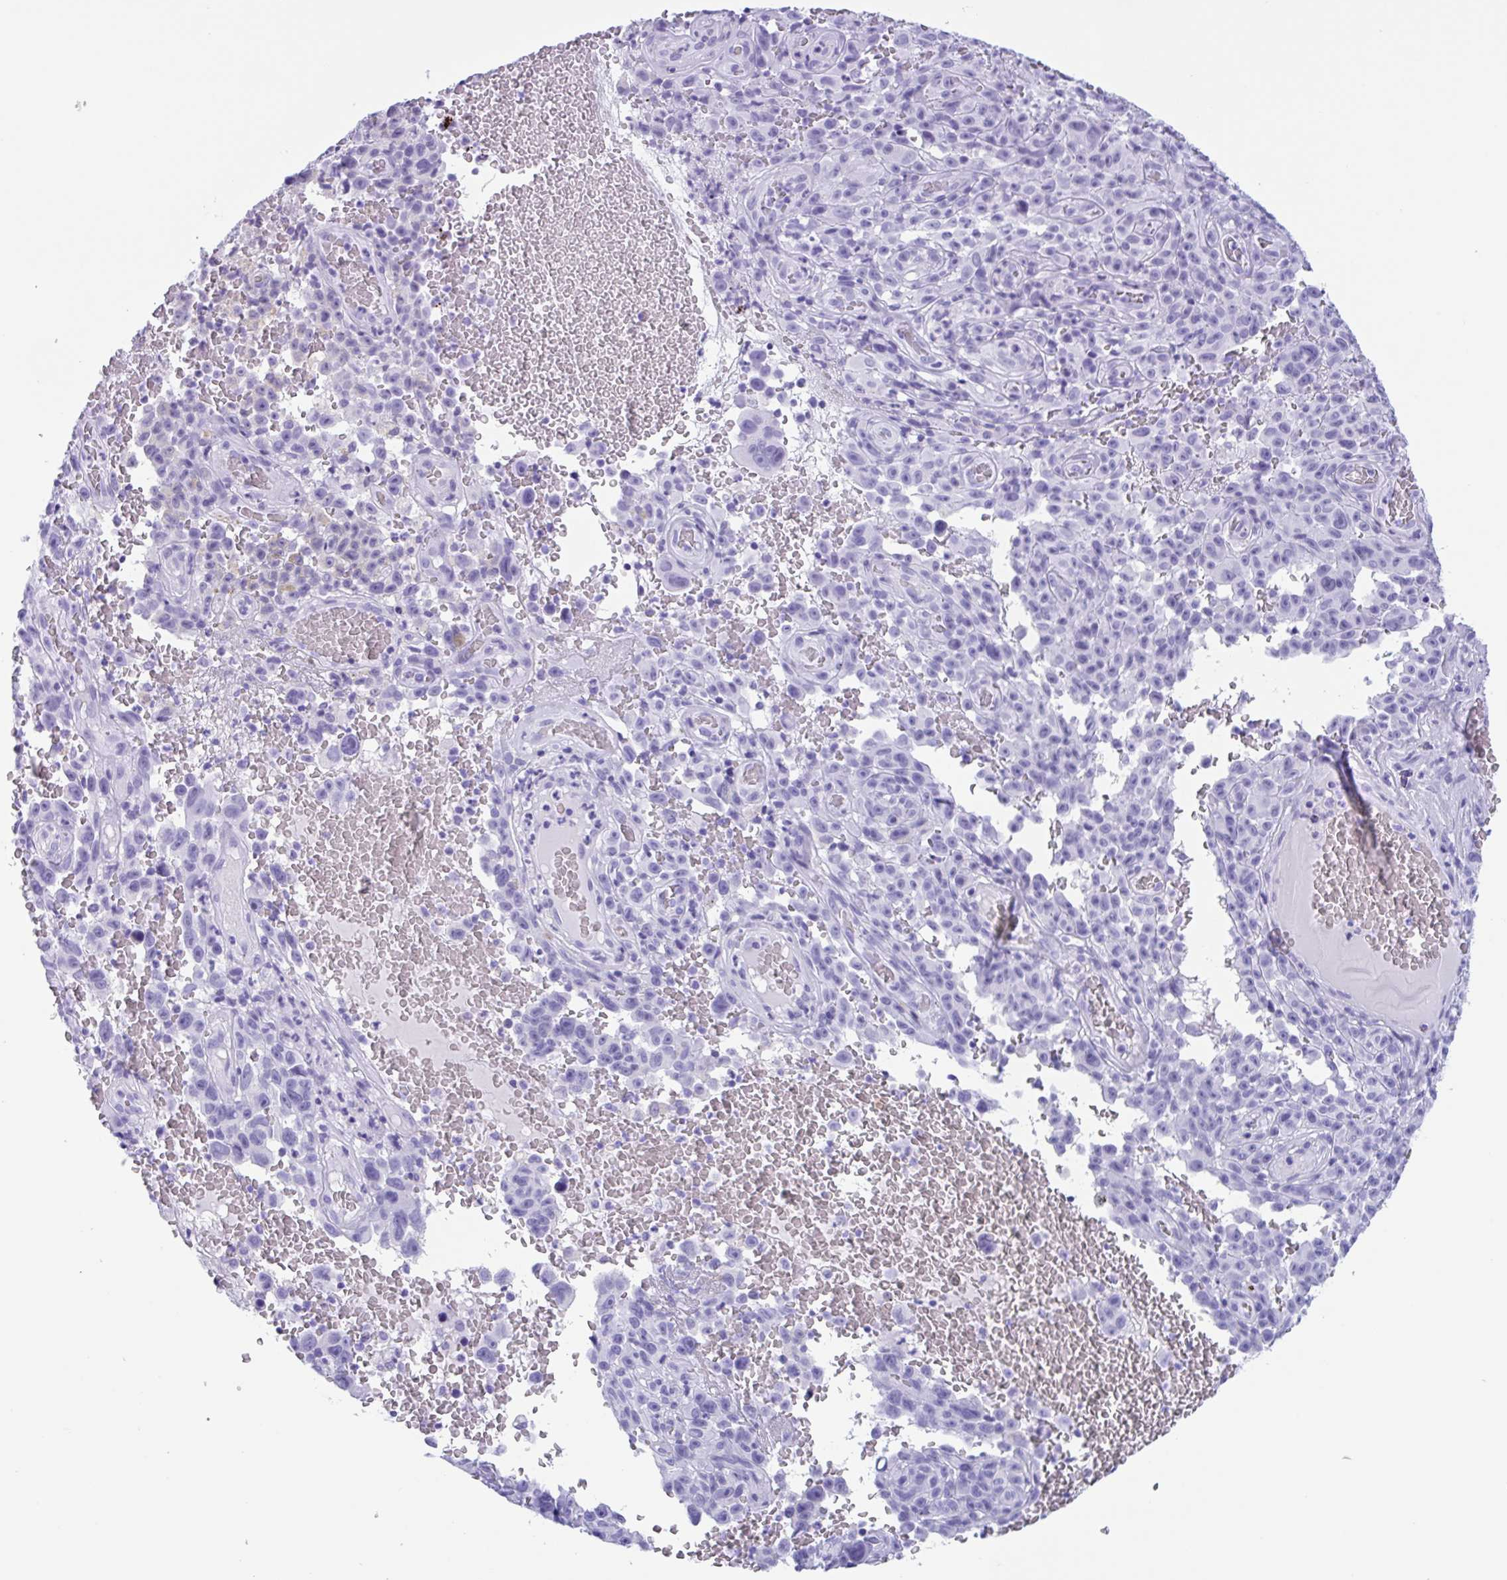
{"staining": {"intensity": "negative", "quantity": "none", "location": "none"}, "tissue": "melanoma", "cell_type": "Tumor cells", "image_type": "cancer", "snomed": [{"axis": "morphology", "description": "Malignant melanoma, NOS"}, {"axis": "topography", "description": "Skin"}], "caption": "Tumor cells show no significant positivity in melanoma.", "gene": "ZNF850", "patient": {"sex": "female", "age": 82}}